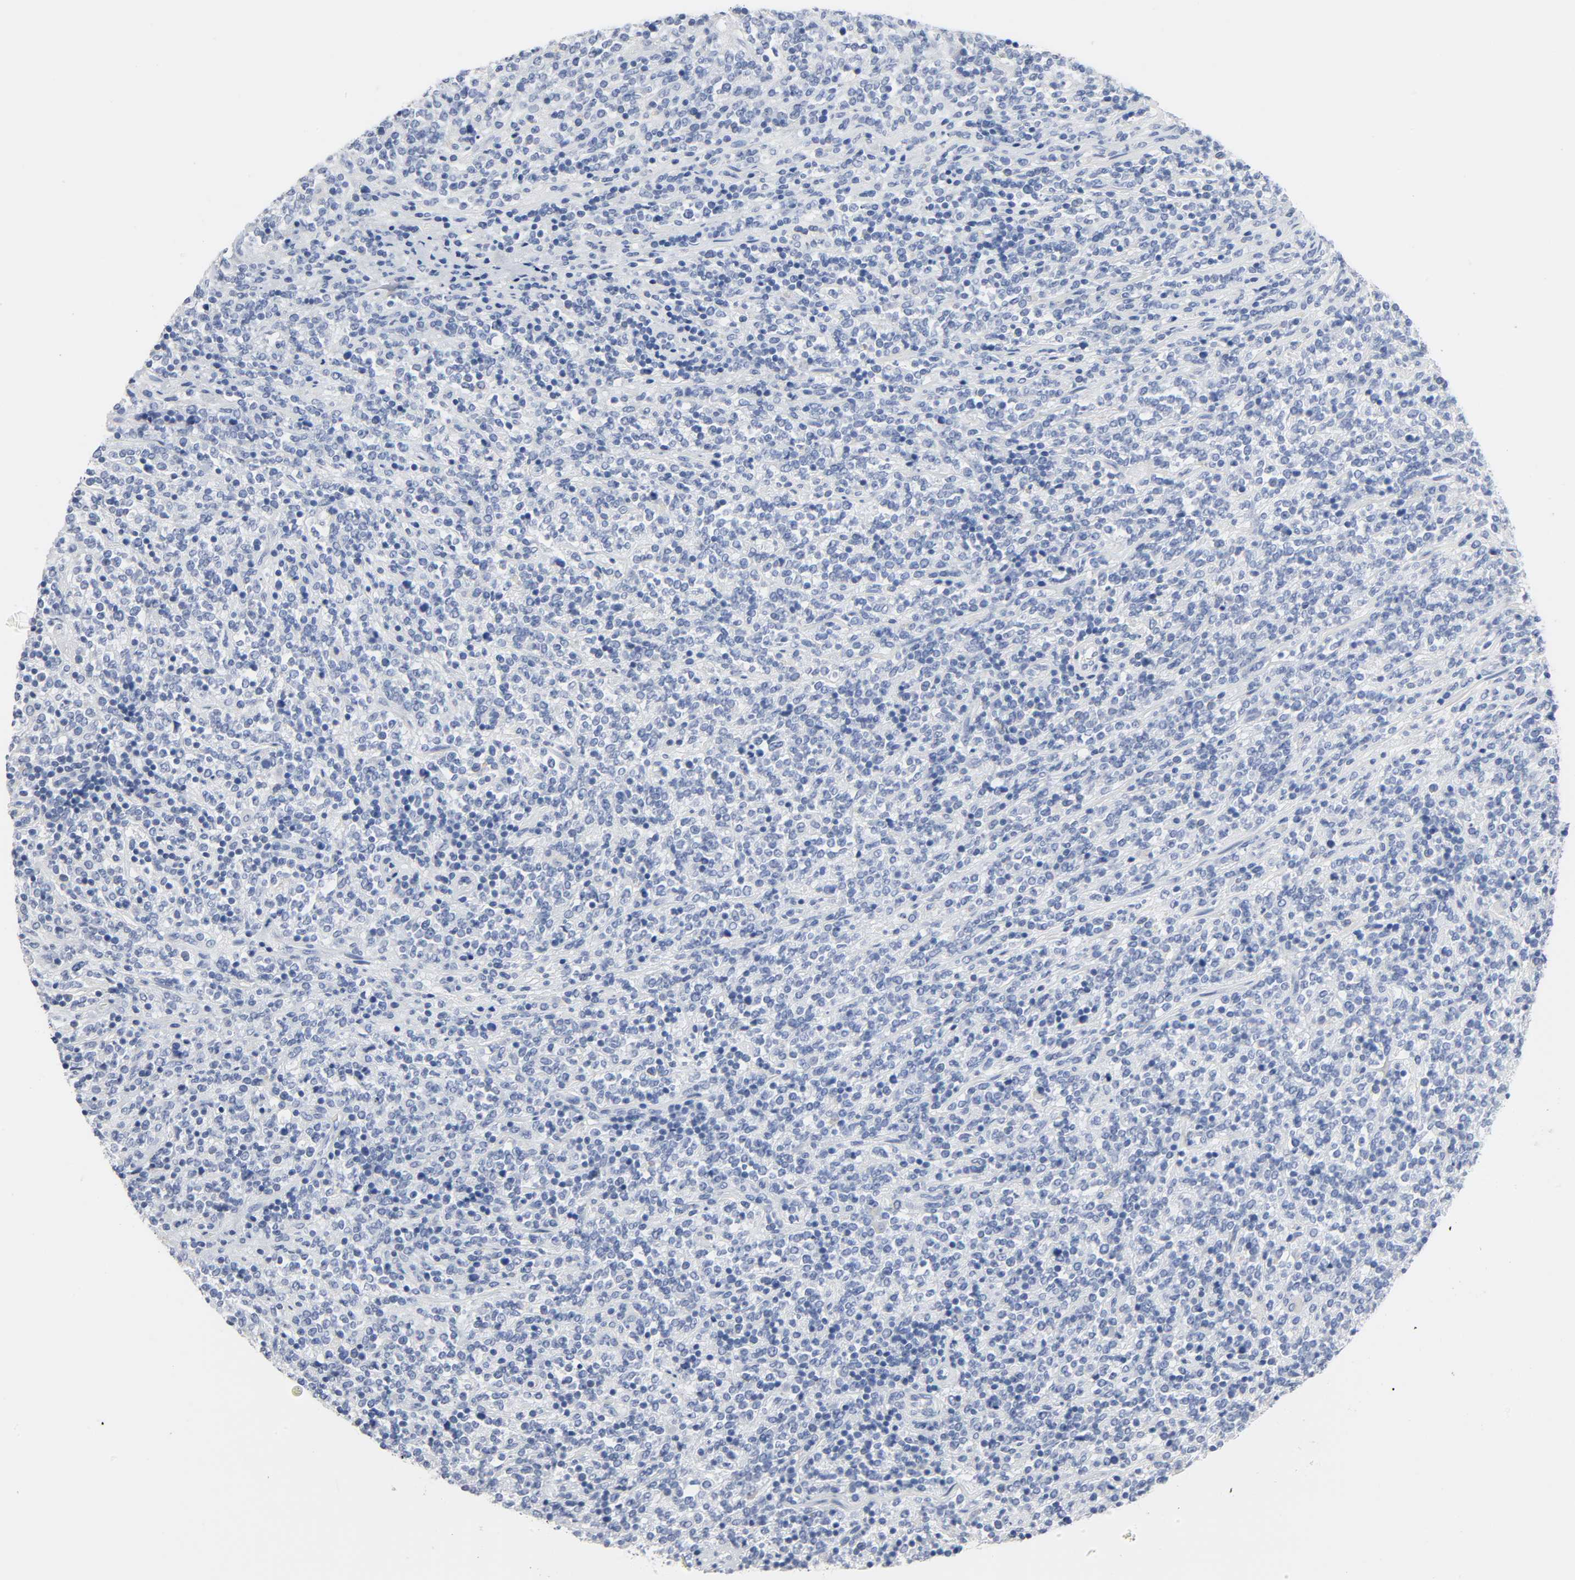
{"staining": {"intensity": "negative", "quantity": "none", "location": "none"}, "tissue": "lymphoma", "cell_type": "Tumor cells", "image_type": "cancer", "snomed": [{"axis": "morphology", "description": "Malignant lymphoma, non-Hodgkin's type, High grade"}, {"axis": "topography", "description": "Soft tissue"}], "caption": "The micrograph shows no staining of tumor cells in lymphoma. (DAB (3,3'-diaminobenzidine) immunohistochemistry, high magnification).", "gene": "ACP3", "patient": {"sex": "male", "age": 18}}